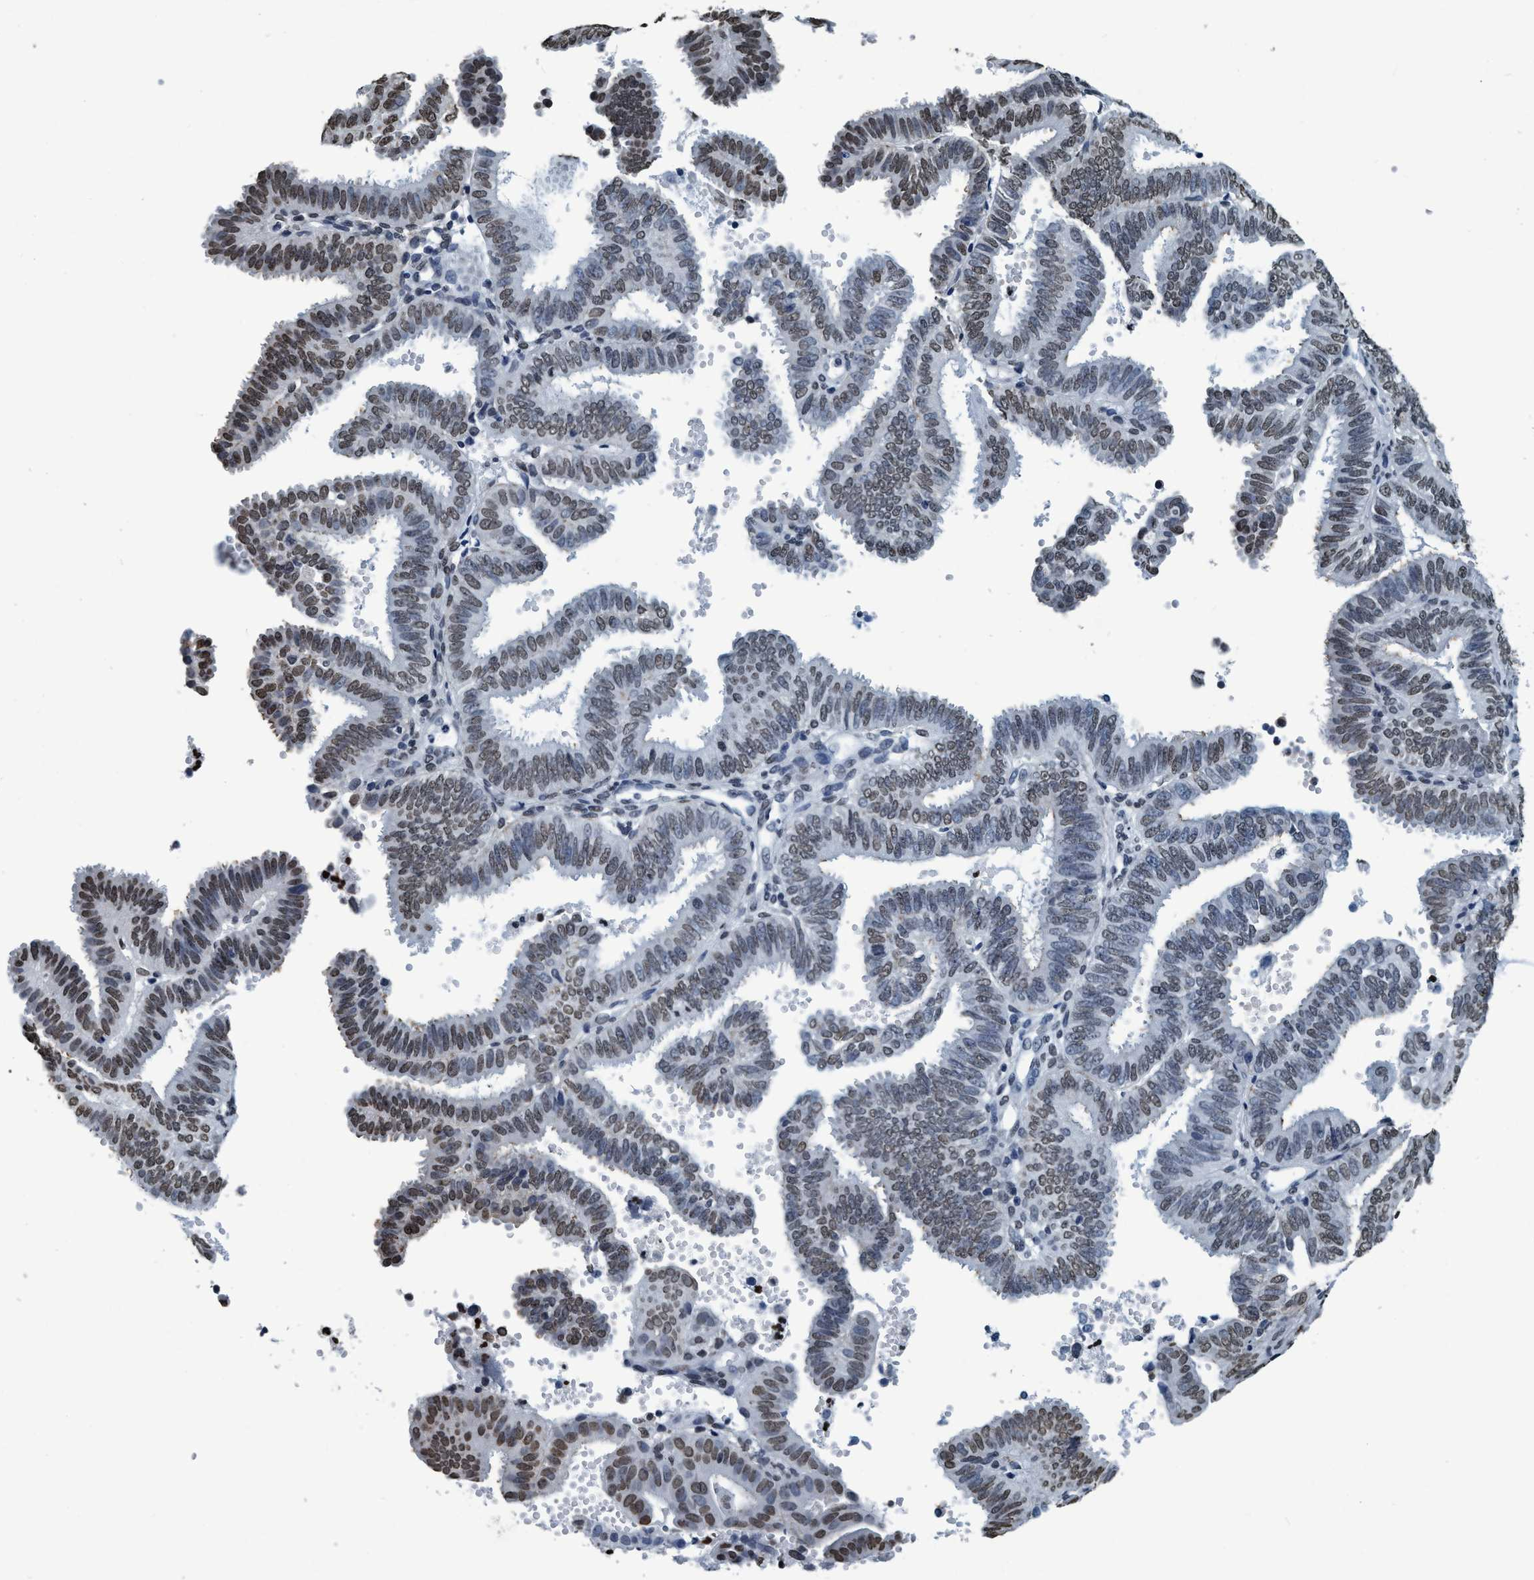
{"staining": {"intensity": "moderate", "quantity": ">75%", "location": "nuclear"}, "tissue": "endometrial cancer", "cell_type": "Tumor cells", "image_type": "cancer", "snomed": [{"axis": "morphology", "description": "Adenocarcinoma, NOS"}, {"axis": "topography", "description": "Endometrium"}], "caption": "A photomicrograph showing moderate nuclear positivity in about >75% of tumor cells in endometrial adenocarcinoma, as visualized by brown immunohistochemical staining.", "gene": "CCNE2", "patient": {"sex": "female", "age": 58}}